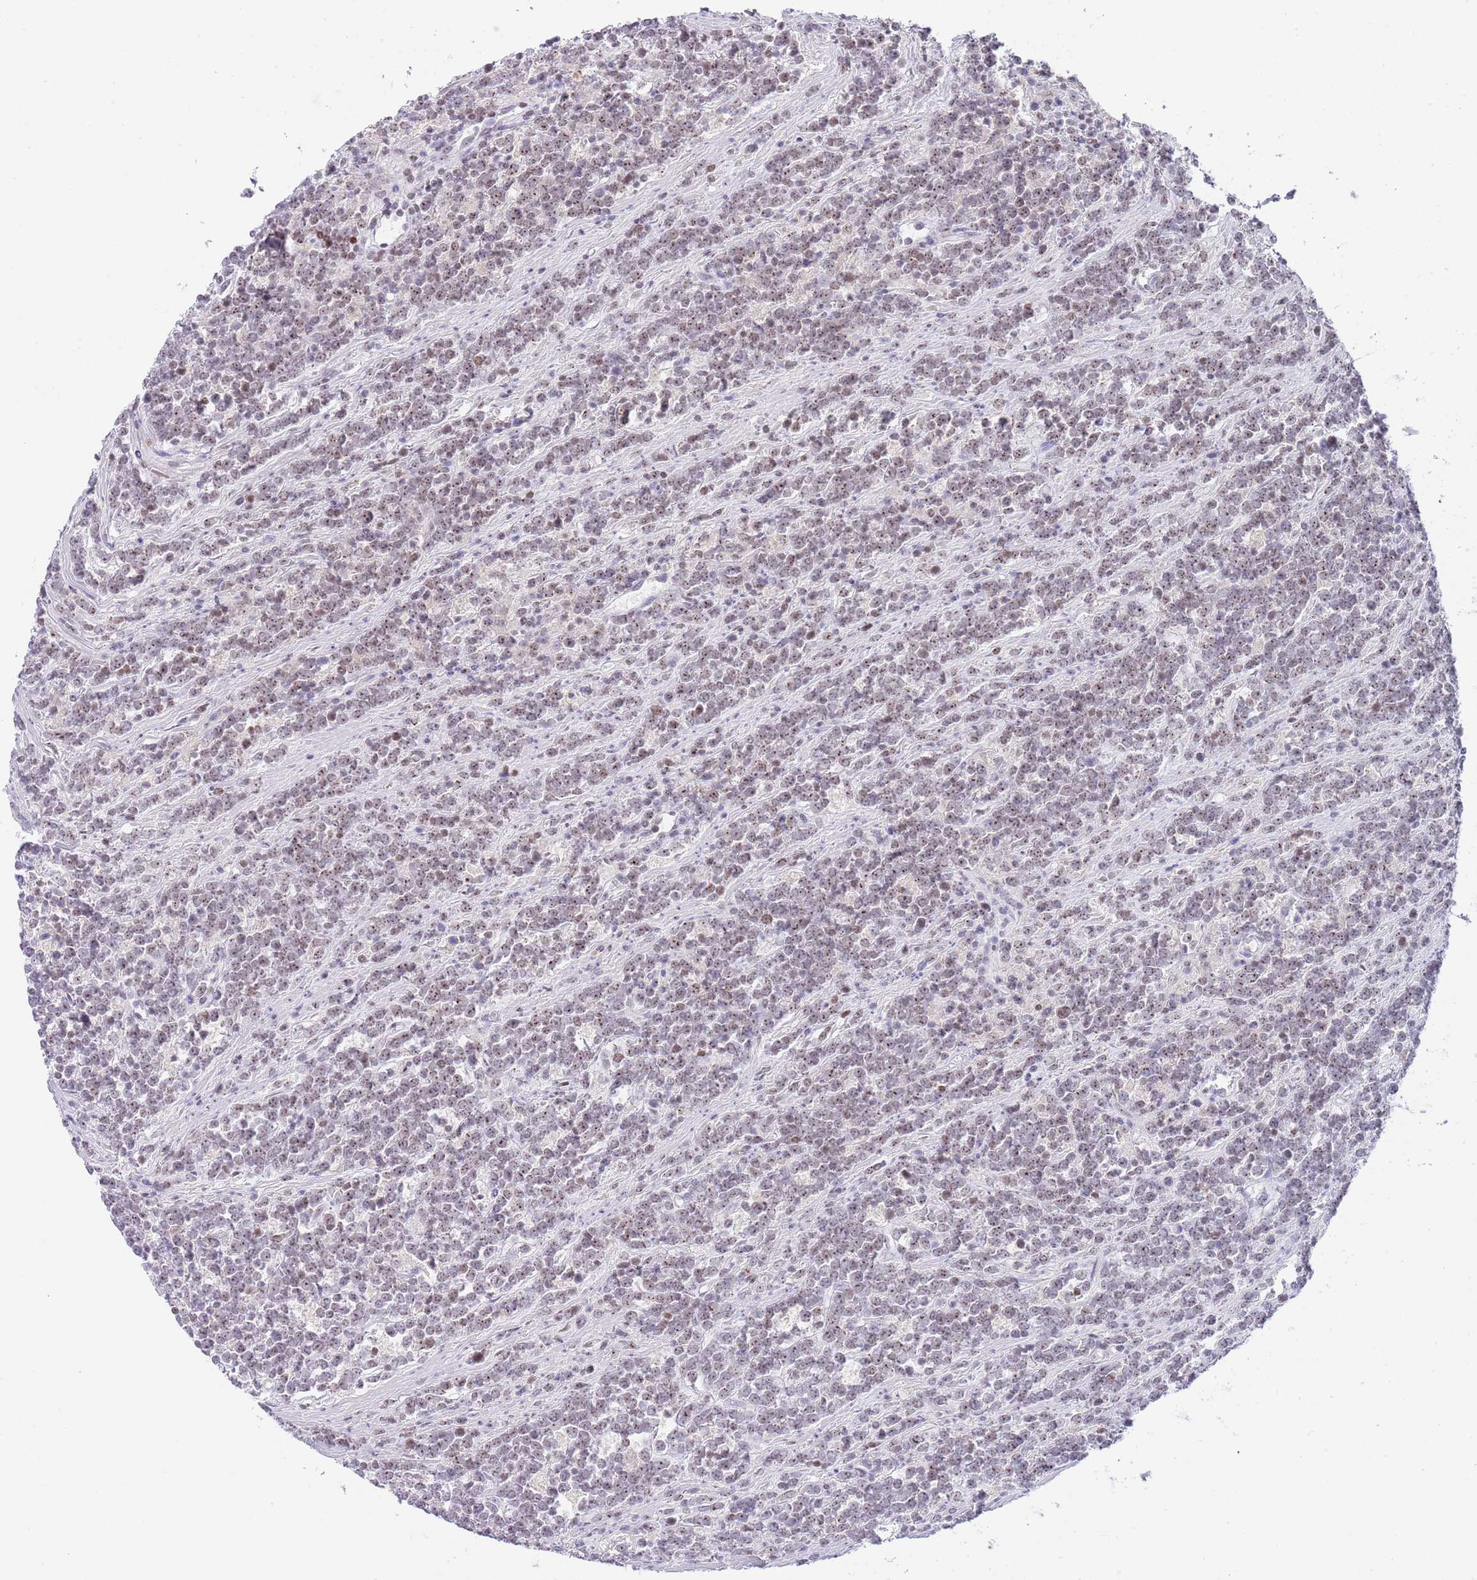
{"staining": {"intensity": "weak", "quantity": "25%-75%", "location": "nuclear"}, "tissue": "lymphoma", "cell_type": "Tumor cells", "image_type": "cancer", "snomed": [{"axis": "morphology", "description": "Malignant lymphoma, non-Hodgkin's type, High grade"}, {"axis": "topography", "description": "Small intestine"}, {"axis": "topography", "description": "Colon"}], "caption": "Weak nuclear expression for a protein is present in about 25%-75% of tumor cells of lymphoma using IHC.", "gene": "NOP56", "patient": {"sex": "male", "age": 8}}